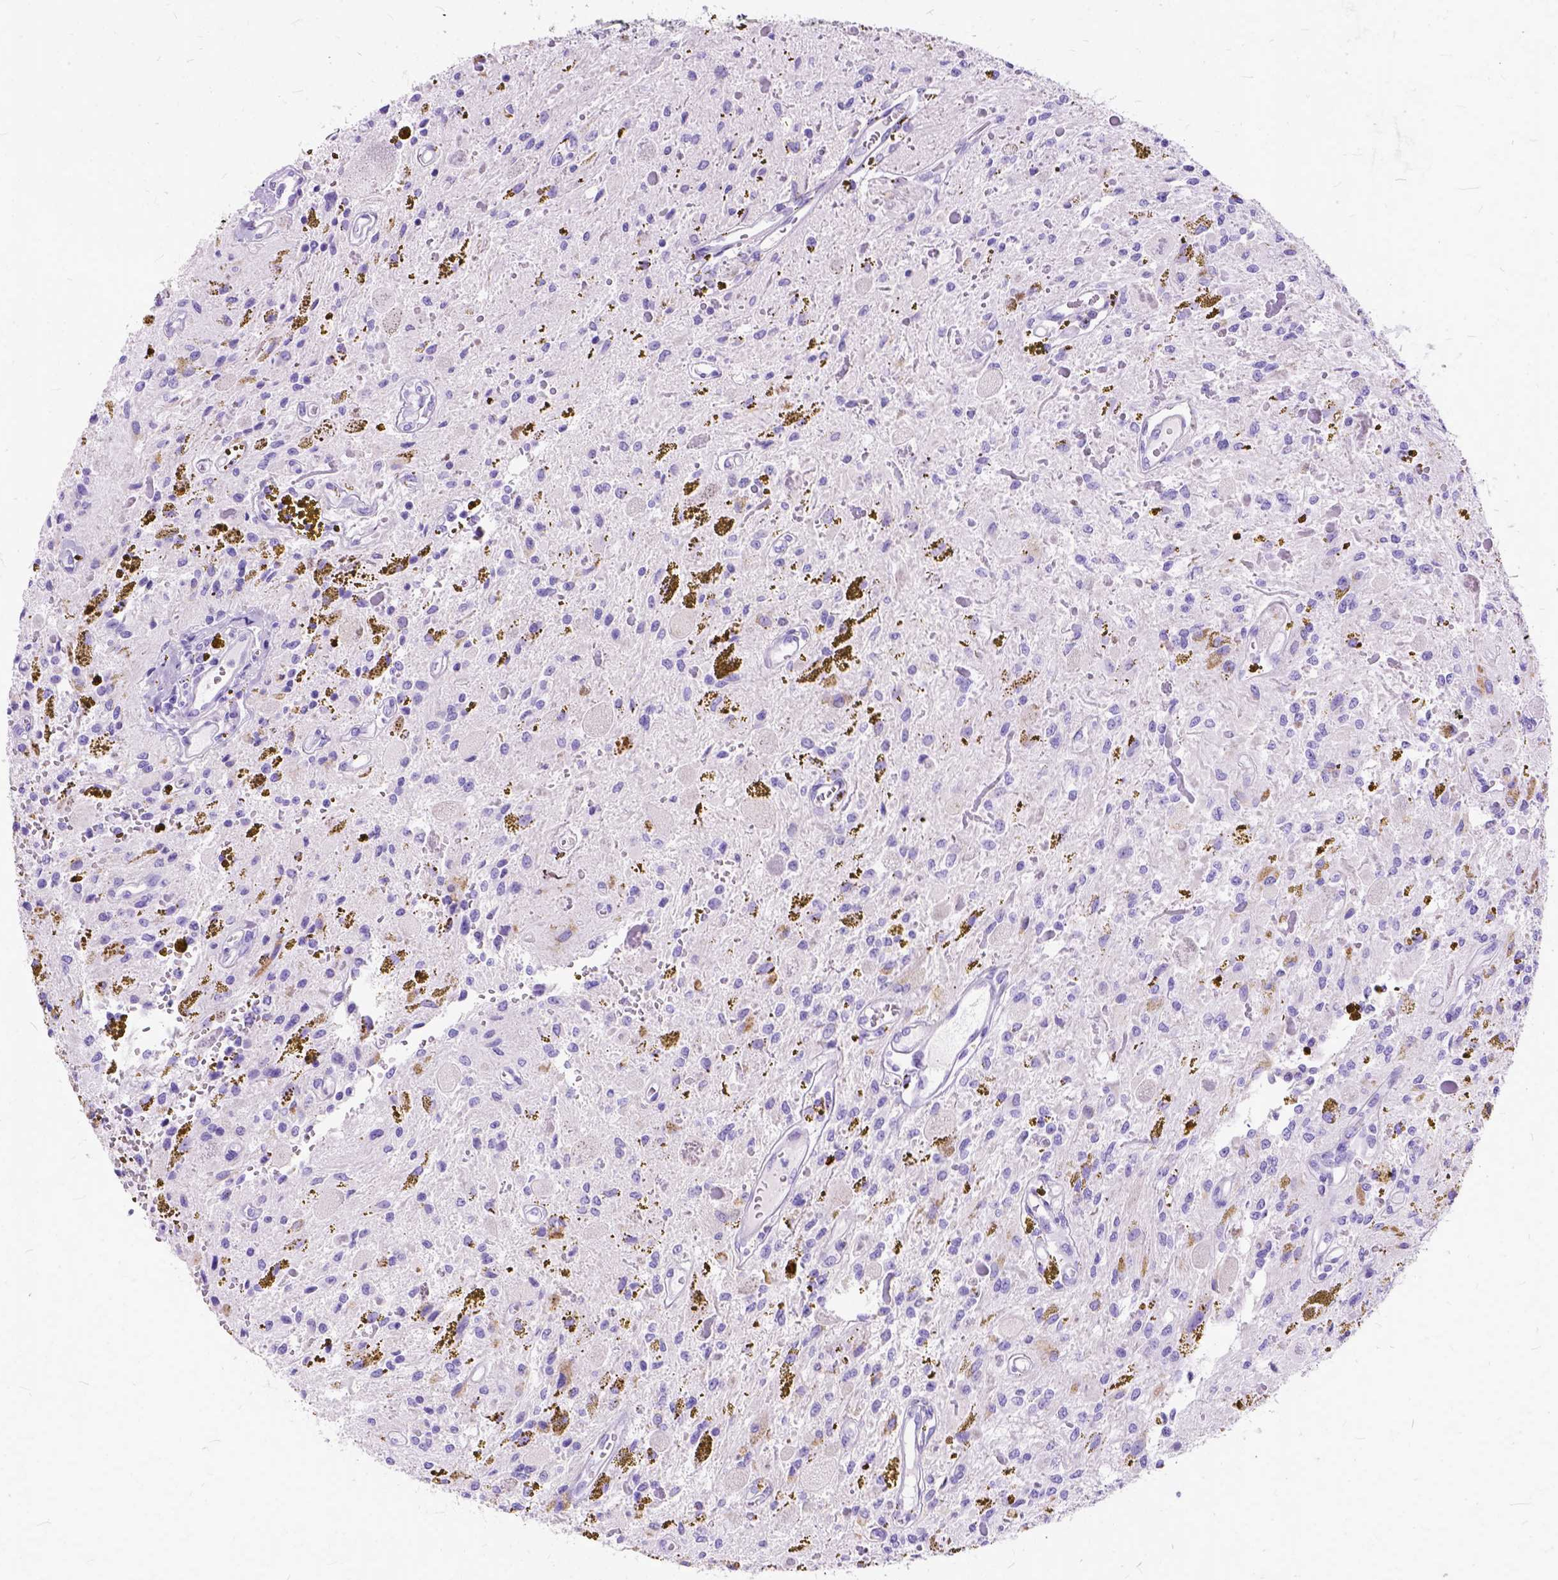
{"staining": {"intensity": "negative", "quantity": "none", "location": "none"}, "tissue": "glioma", "cell_type": "Tumor cells", "image_type": "cancer", "snomed": [{"axis": "morphology", "description": "Glioma, malignant, Low grade"}, {"axis": "topography", "description": "Cerebellum"}], "caption": "Immunohistochemical staining of human glioma exhibits no significant expression in tumor cells.", "gene": "C1QTNF3", "patient": {"sex": "female", "age": 14}}